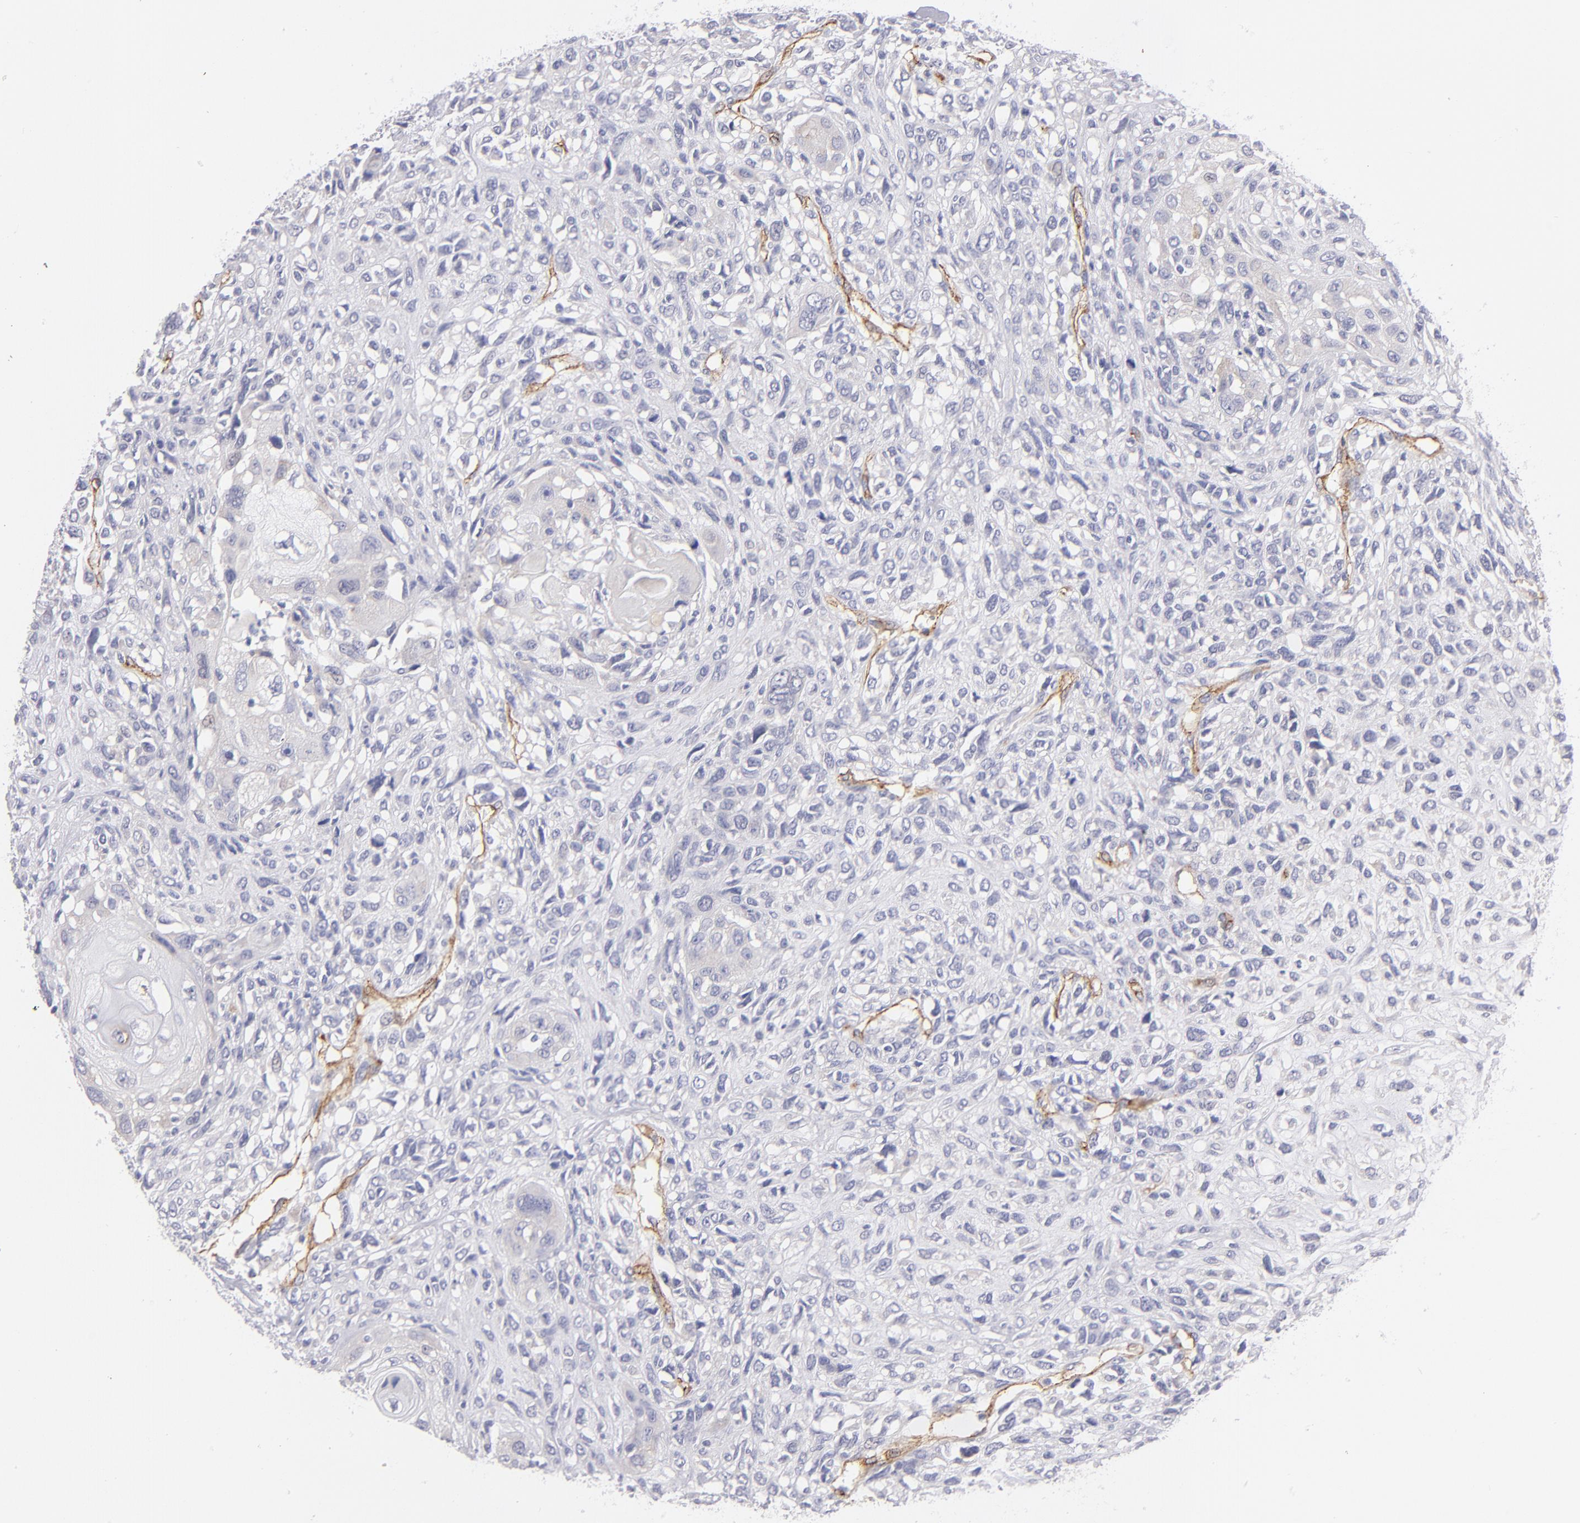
{"staining": {"intensity": "negative", "quantity": "none", "location": "none"}, "tissue": "head and neck cancer", "cell_type": "Tumor cells", "image_type": "cancer", "snomed": [{"axis": "morphology", "description": "Neoplasm, malignant, NOS"}, {"axis": "topography", "description": "Salivary gland"}, {"axis": "topography", "description": "Head-Neck"}], "caption": "Protein analysis of head and neck cancer (neoplasm (malignant)) reveals no significant staining in tumor cells.", "gene": "PLVAP", "patient": {"sex": "male", "age": 43}}